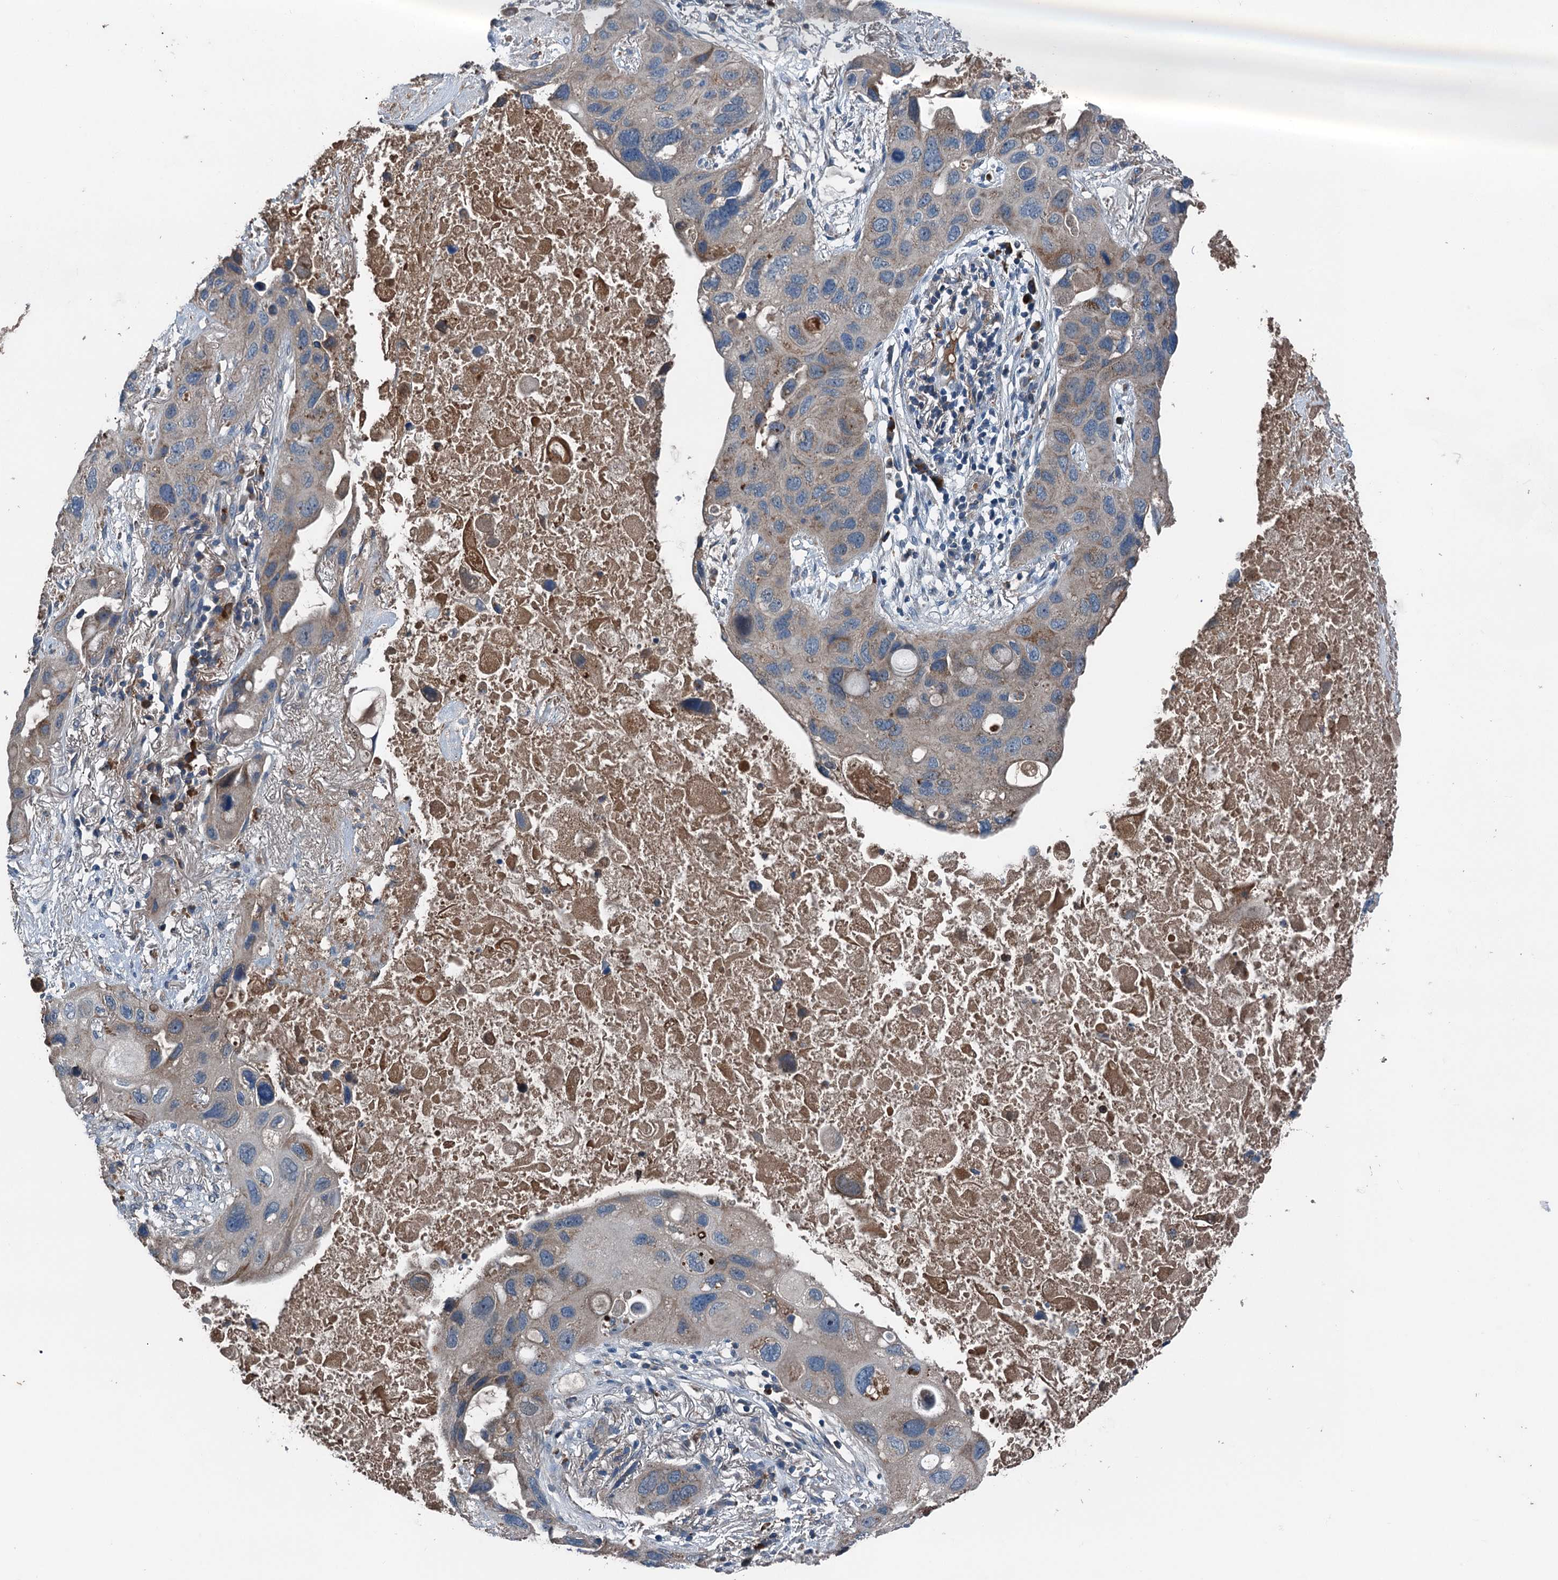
{"staining": {"intensity": "weak", "quantity": "<25%", "location": "cytoplasmic/membranous"}, "tissue": "lung cancer", "cell_type": "Tumor cells", "image_type": "cancer", "snomed": [{"axis": "morphology", "description": "Squamous cell carcinoma, NOS"}, {"axis": "topography", "description": "Lung"}], "caption": "Lung cancer (squamous cell carcinoma) was stained to show a protein in brown. There is no significant staining in tumor cells.", "gene": "PDSS1", "patient": {"sex": "female", "age": 73}}